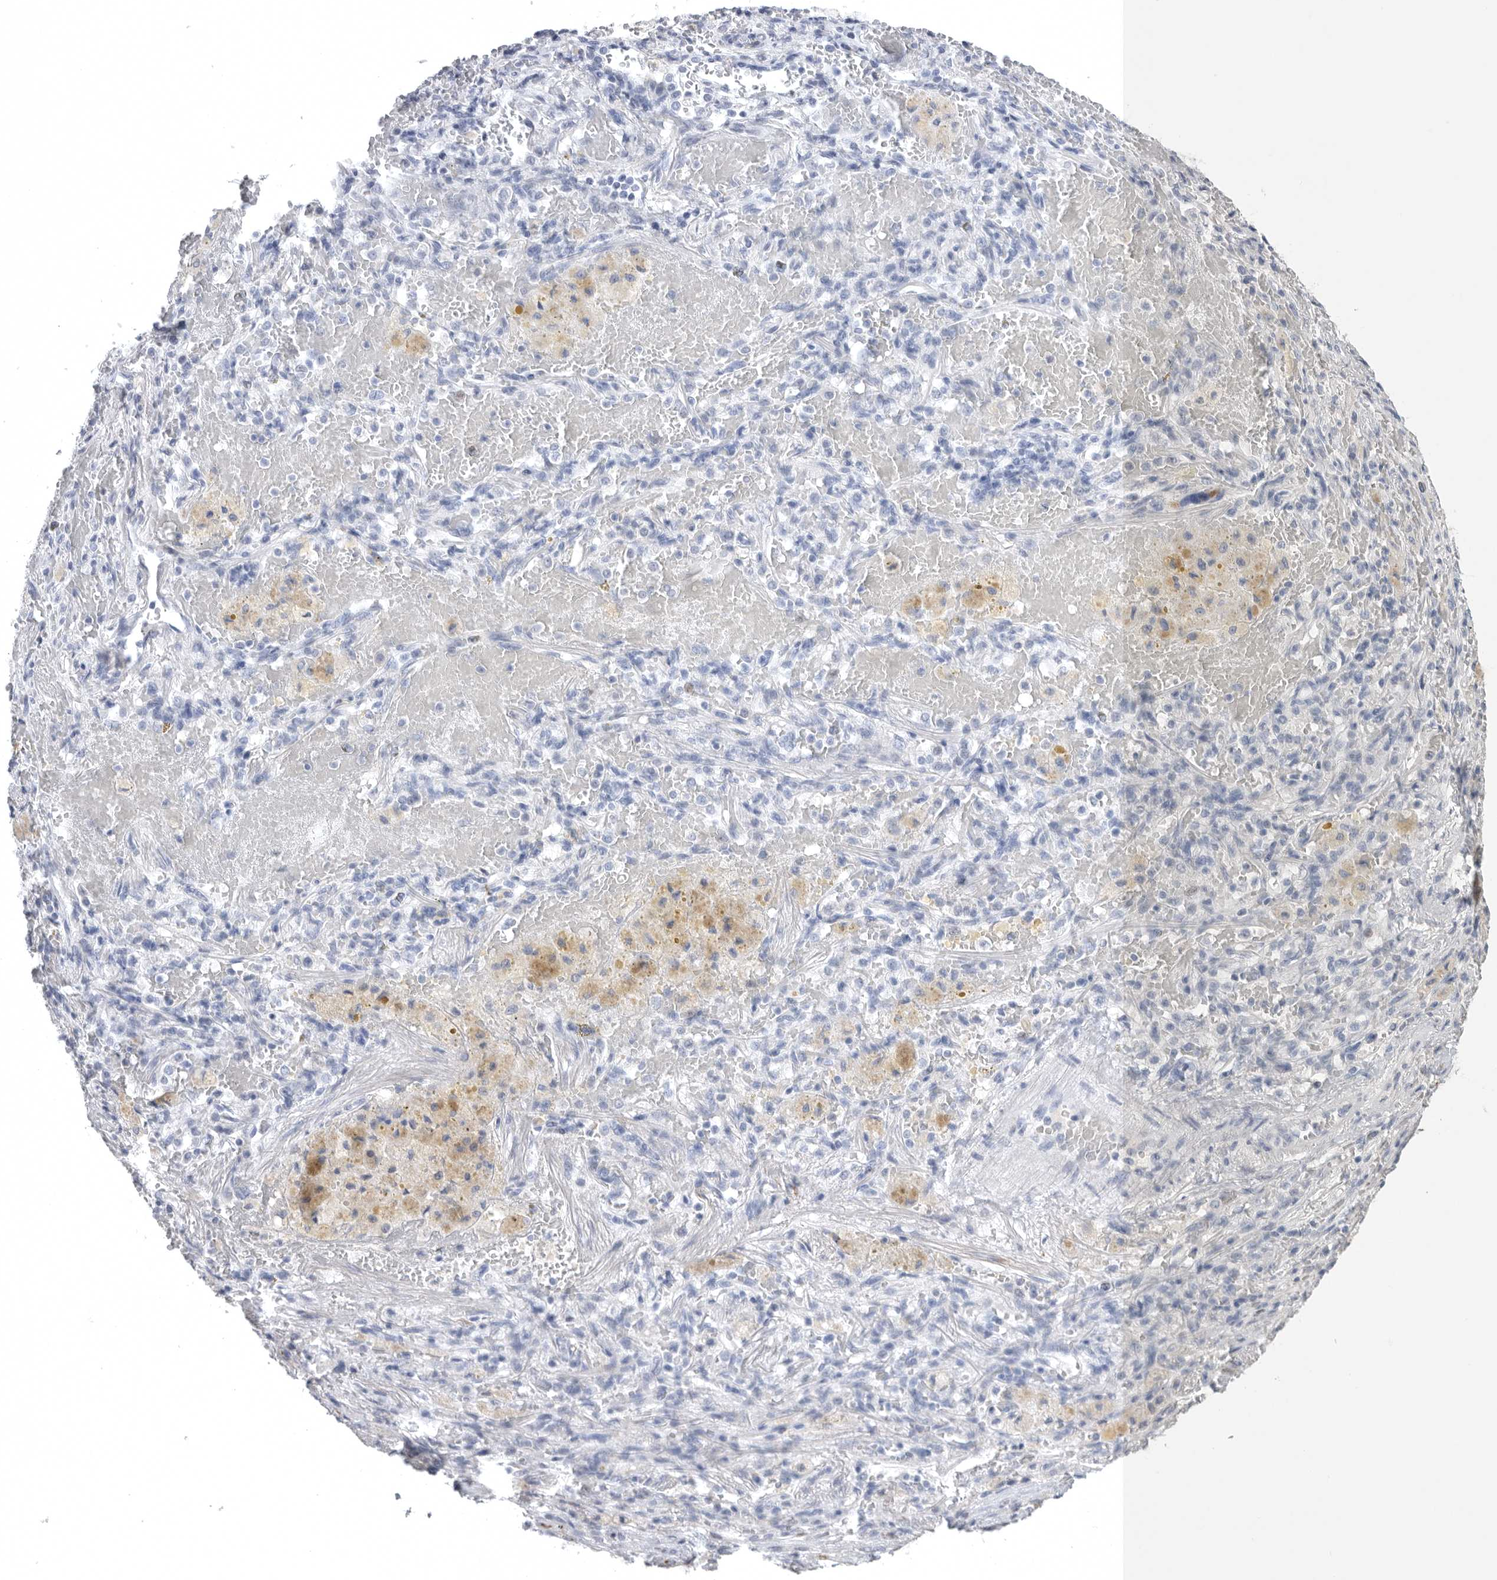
{"staining": {"intensity": "negative", "quantity": "none", "location": "none"}, "tissue": "lung cancer", "cell_type": "Tumor cells", "image_type": "cancer", "snomed": [{"axis": "morphology", "description": "Squamous cell carcinoma, NOS"}, {"axis": "topography", "description": "Lung"}], "caption": "An IHC histopathology image of lung cancer (squamous cell carcinoma) is shown. There is no staining in tumor cells of lung cancer (squamous cell carcinoma).", "gene": "TIMP1", "patient": {"sex": "male", "age": 61}}